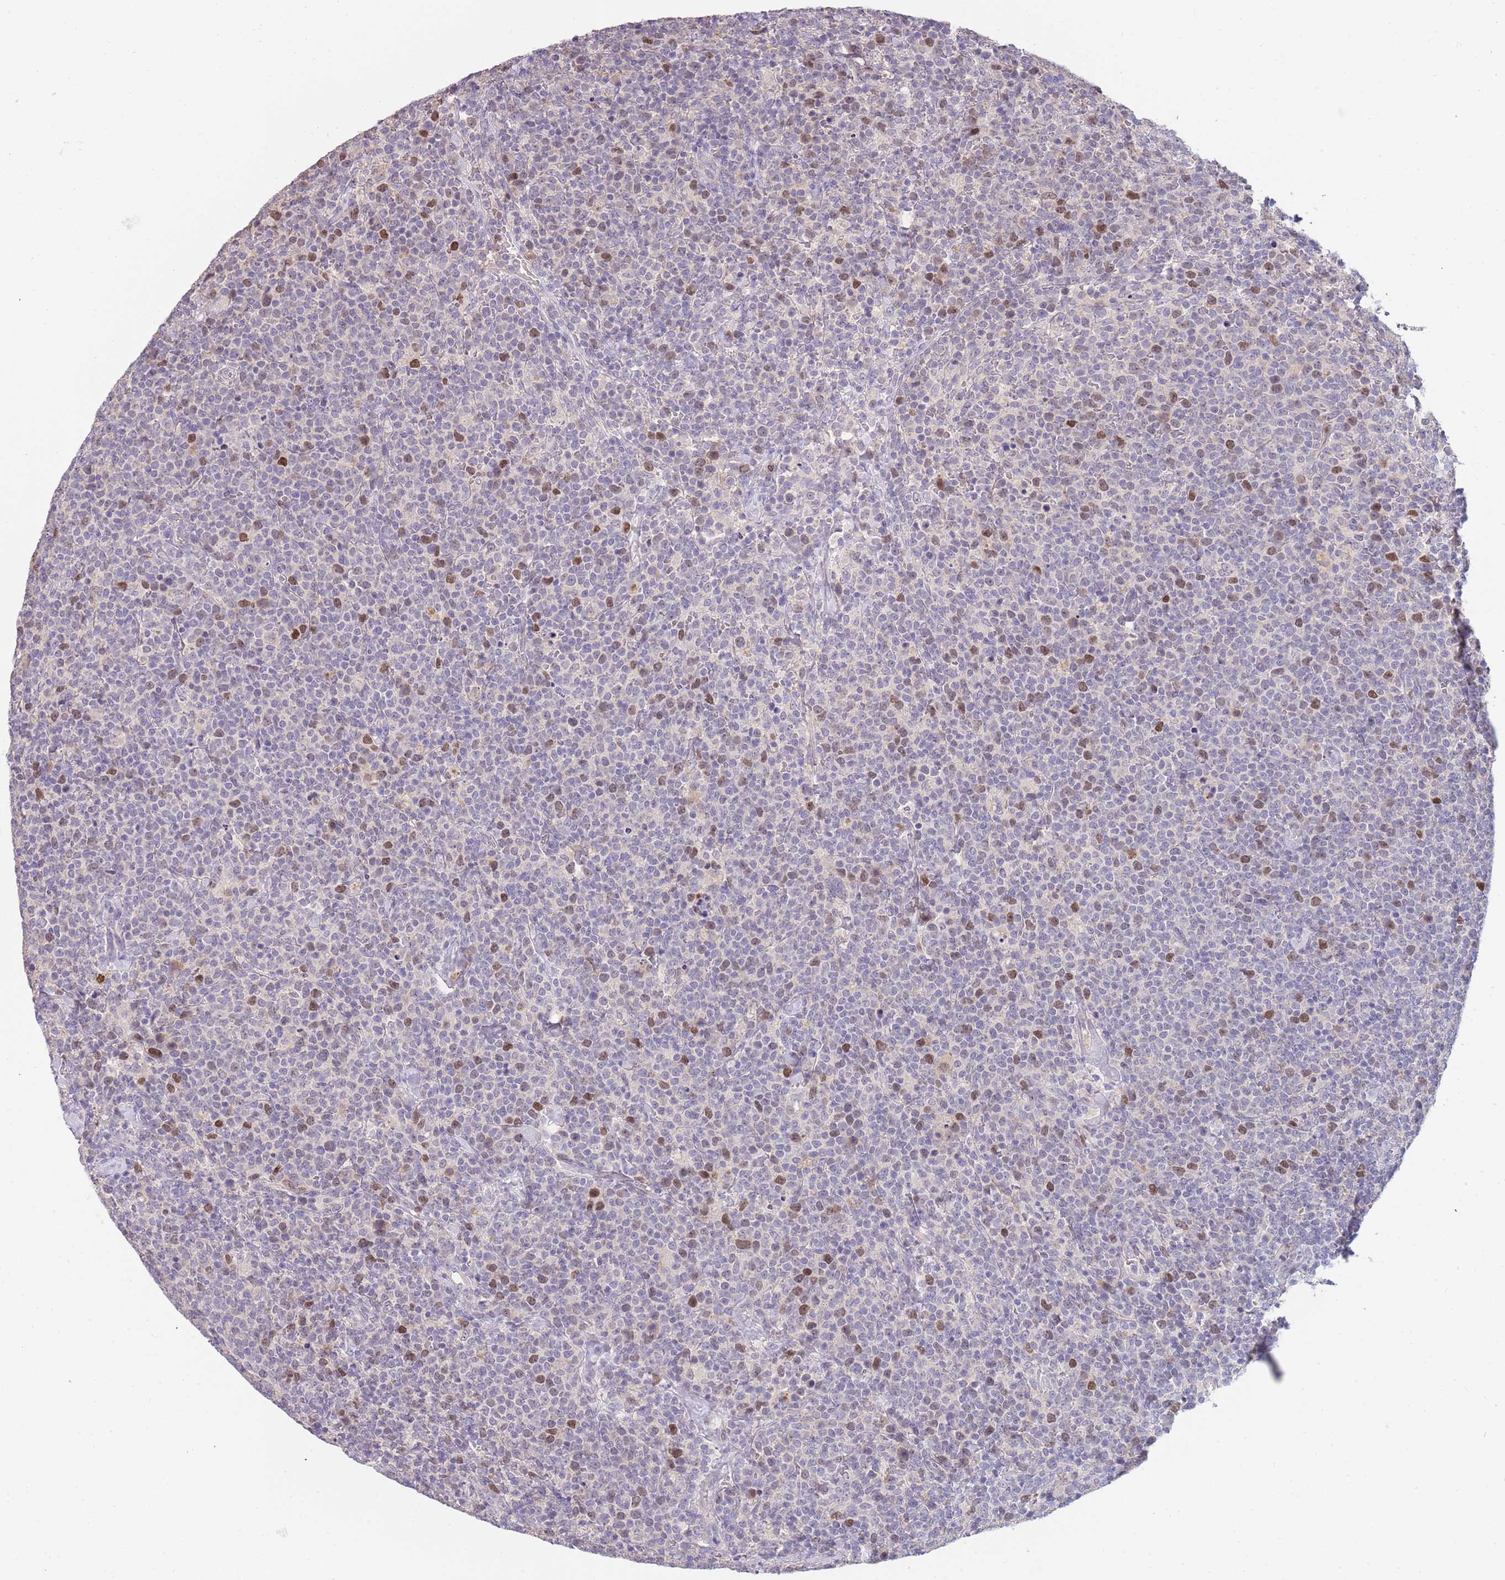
{"staining": {"intensity": "moderate", "quantity": "<25%", "location": "nuclear"}, "tissue": "lymphoma", "cell_type": "Tumor cells", "image_type": "cancer", "snomed": [{"axis": "morphology", "description": "Malignant lymphoma, non-Hodgkin's type, High grade"}, {"axis": "topography", "description": "Lymph node"}], "caption": "A low amount of moderate nuclear staining is present in about <25% of tumor cells in high-grade malignant lymphoma, non-Hodgkin's type tissue.", "gene": "PIMREG", "patient": {"sex": "male", "age": 61}}